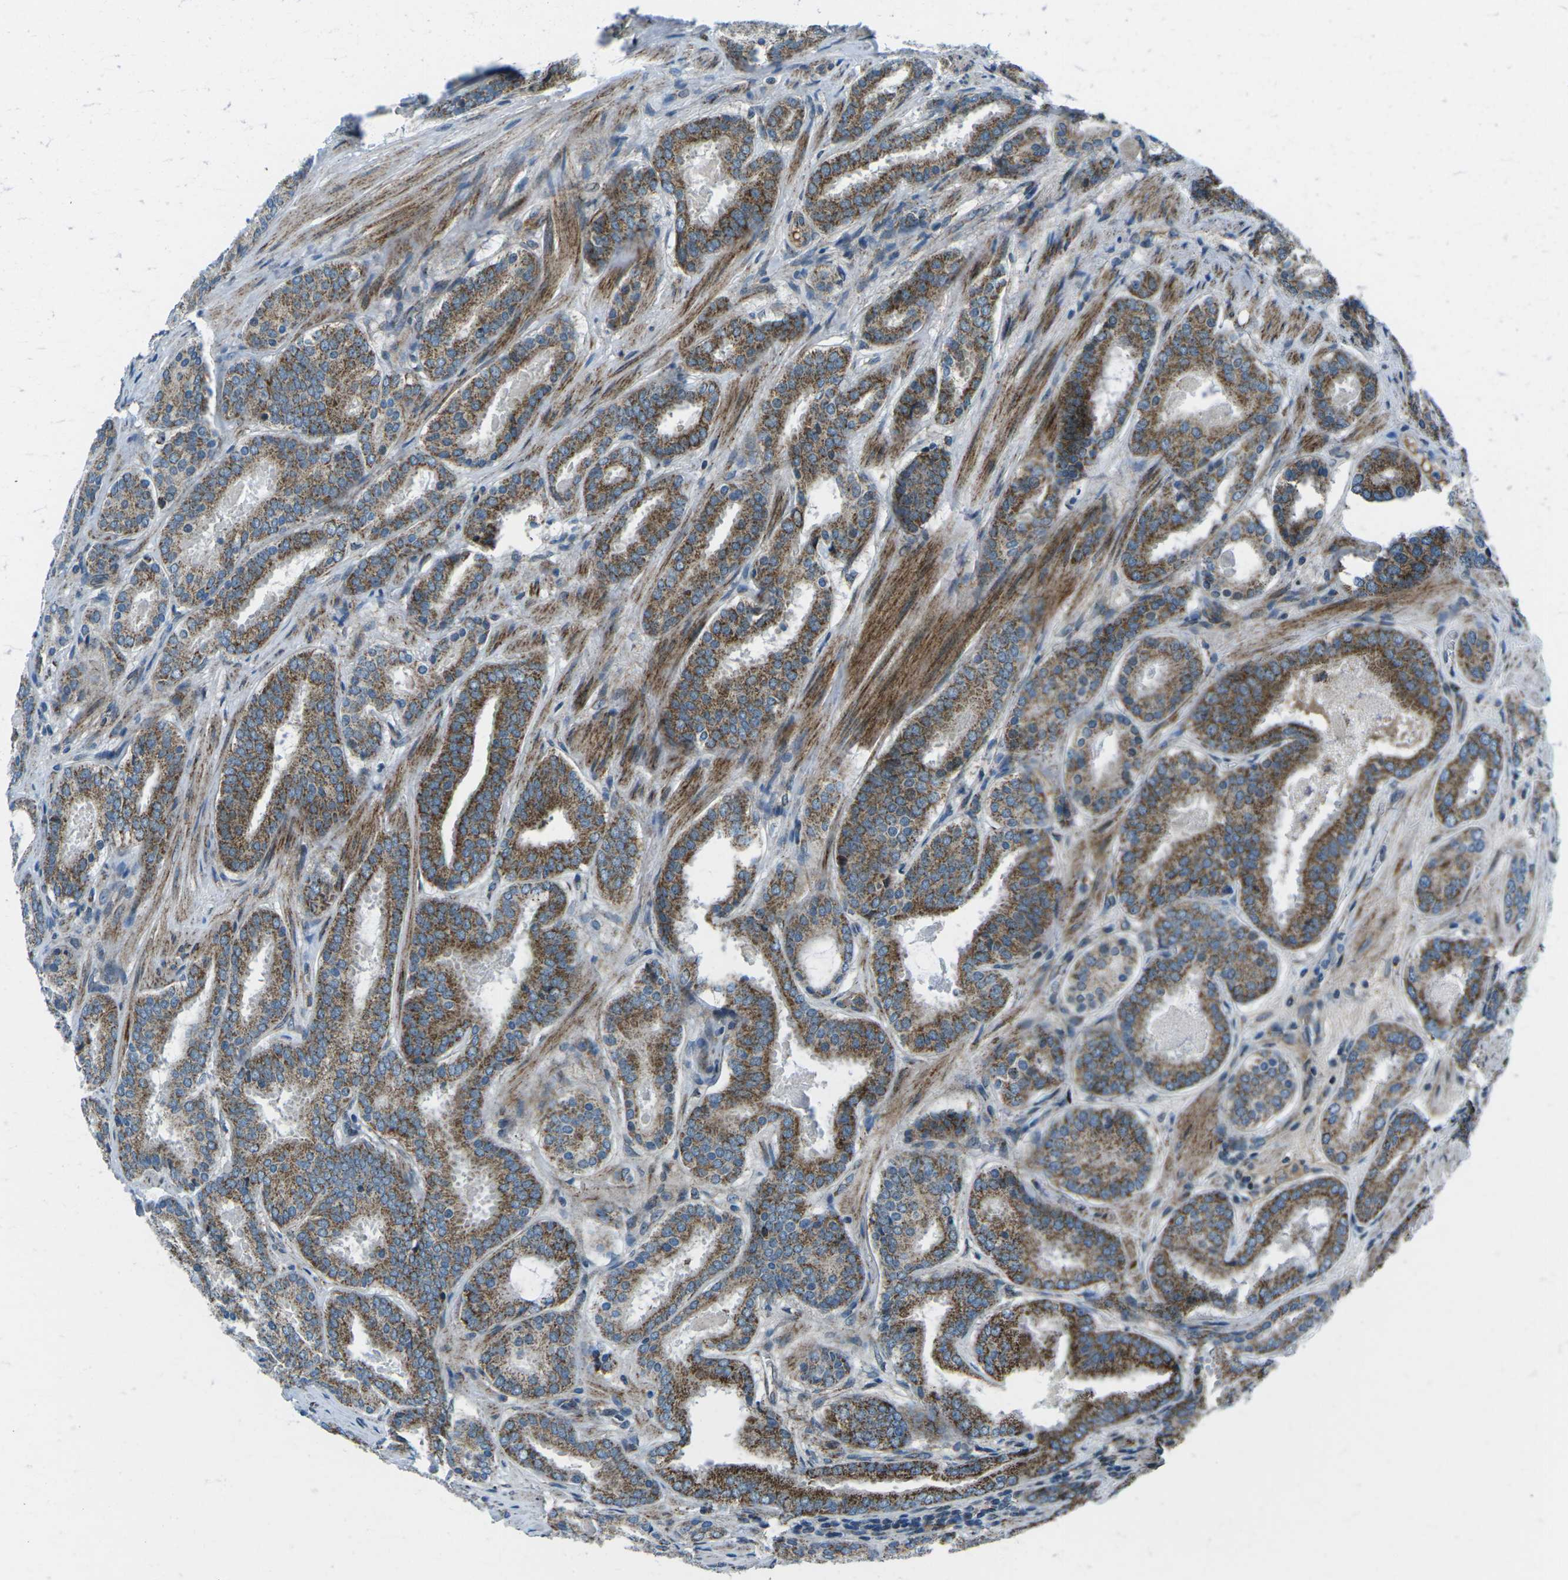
{"staining": {"intensity": "moderate", "quantity": ">75%", "location": "cytoplasmic/membranous"}, "tissue": "prostate cancer", "cell_type": "Tumor cells", "image_type": "cancer", "snomed": [{"axis": "morphology", "description": "Adenocarcinoma, Low grade"}, {"axis": "topography", "description": "Prostate"}], "caption": "Prostate adenocarcinoma (low-grade) was stained to show a protein in brown. There is medium levels of moderate cytoplasmic/membranous staining in approximately >75% of tumor cells.", "gene": "RFESD", "patient": {"sex": "male", "age": 69}}